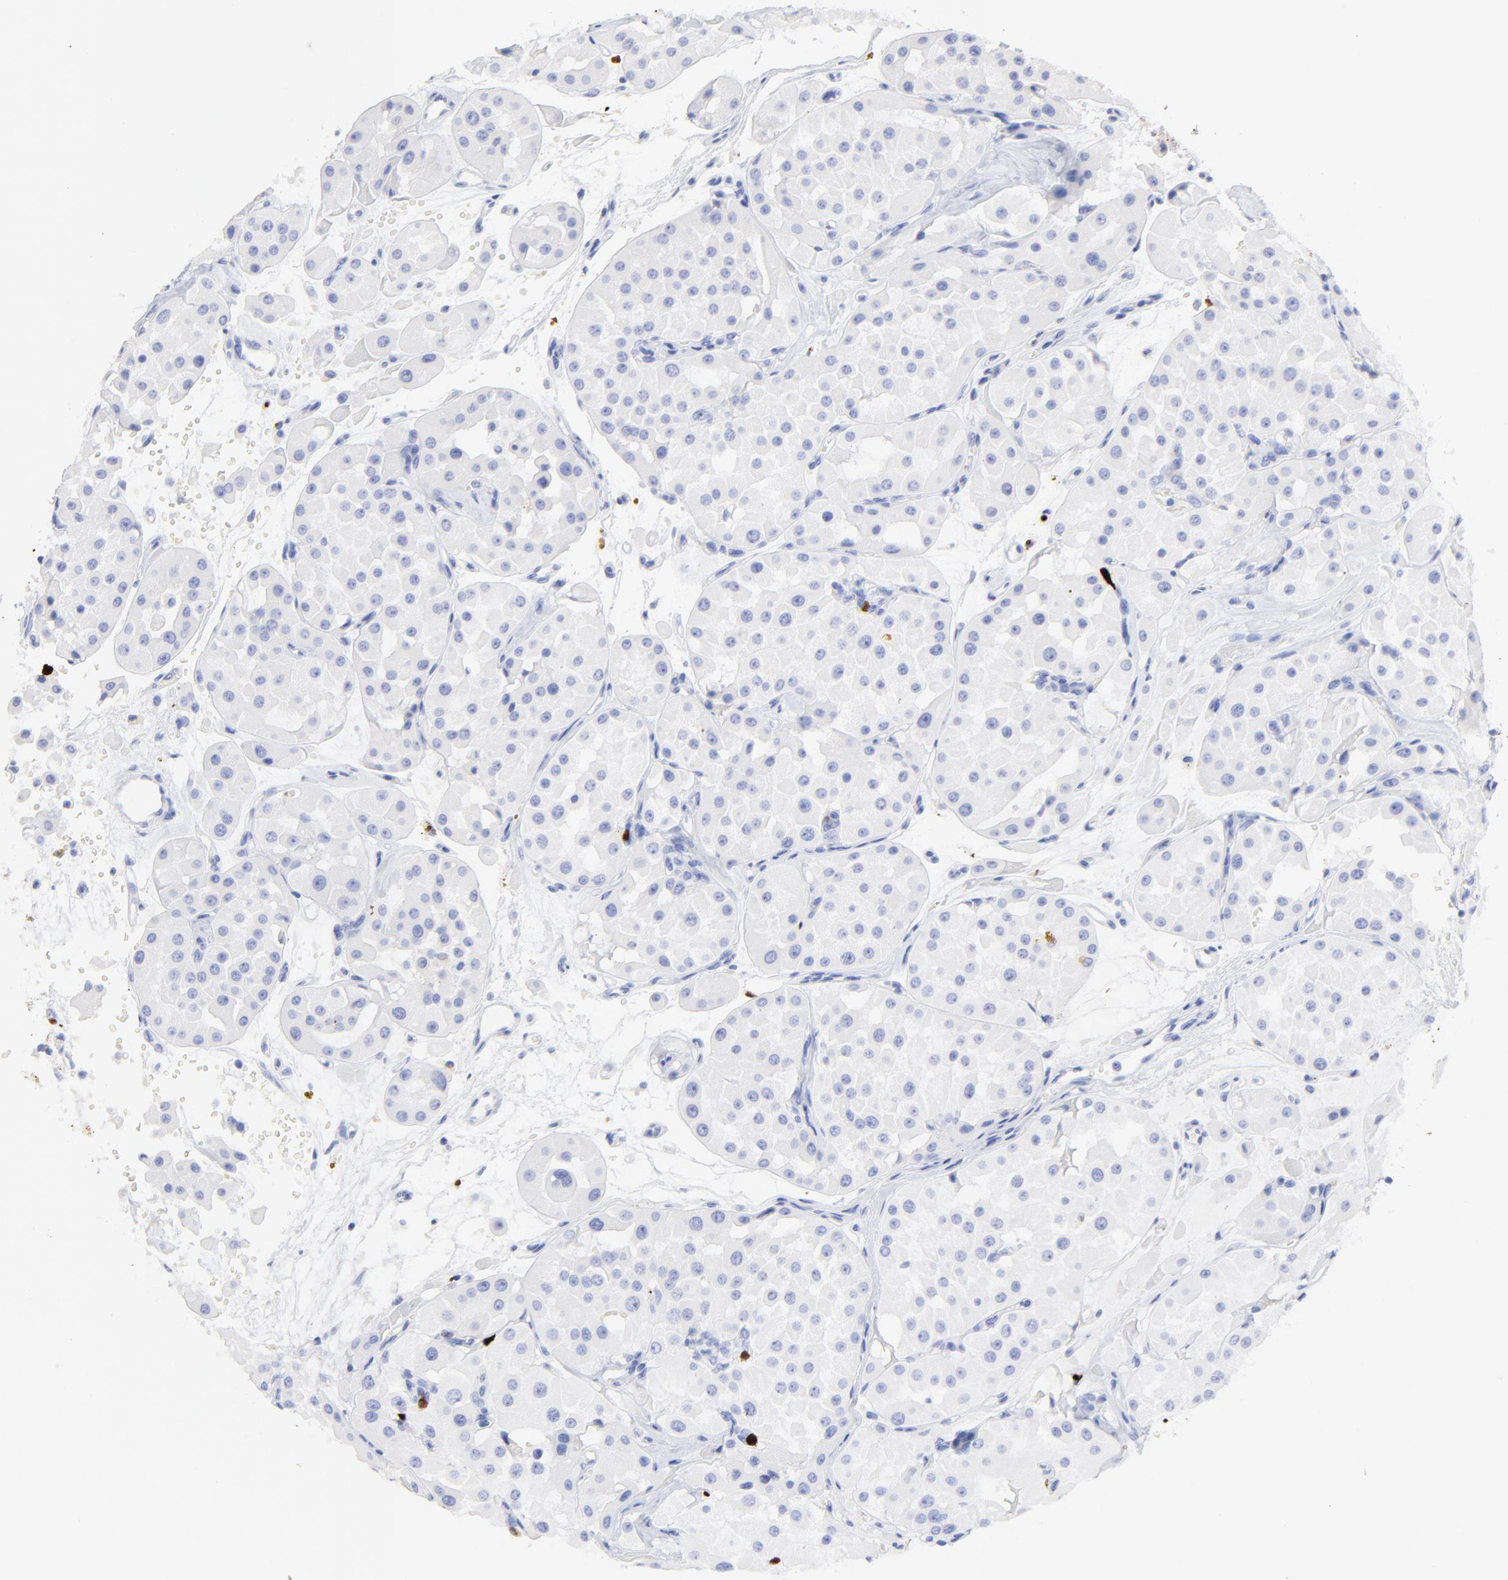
{"staining": {"intensity": "negative", "quantity": "none", "location": "none"}, "tissue": "renal cancer", "cell_type": "Tumor cells", "image_type": "cancer", "snomed": [{"axis": "morphology", "description": "Adenocarcinoma, uncertain malignant potential"}, {"axis": "topography", "description": "Kidney"}], "caption": "Immunohistochemistry of human renal cancer (adenocarcinoma,  uncertain malignant potential) displays no expression in tumor cells.", "gene": "S100A12", "patient": {"sex": "male", "age": 63}}